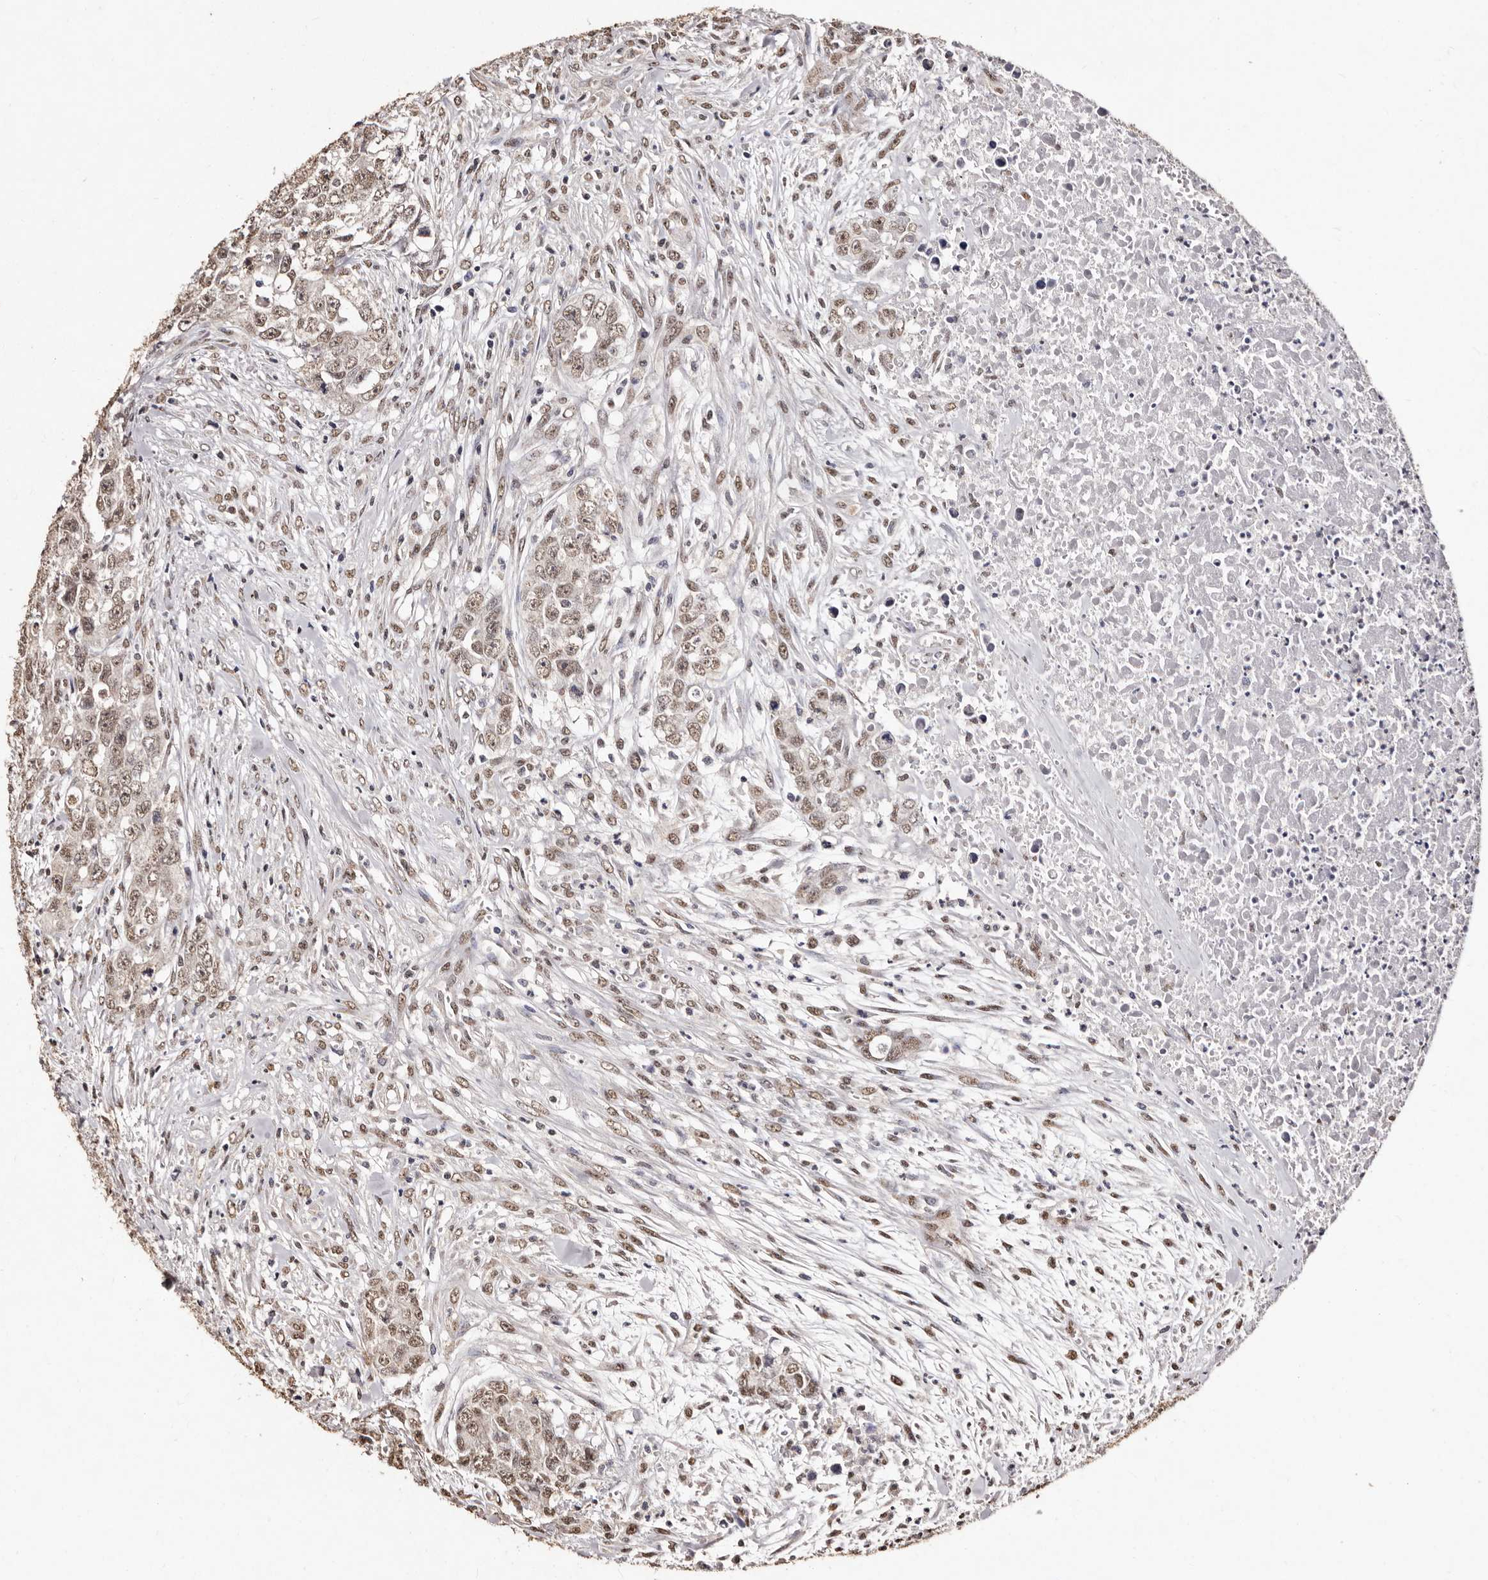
{"staining": {"intensity": "moderate", "quantity": ">75%", "location": "nuclear"}, "tissue": "testis cancer", "cell_type": "Tumor cells", "image_type": "cancer", "snomed": [{"axis": "morphology", "description": "Carcinoma, Embryonal, NOS"}, {"axis": "topography", "description": "Testis"}], "caption": "This image displays embryonal carcinoma (testis) stained with immunohistochemistry (IHC) to label a protein in brown. The nuclear of tumor cells show moderate positivity for the protein. Nuclei are counter-stained blue.", "gene": "ERBB4", "patient": {"sex": "male", "age": 28}}